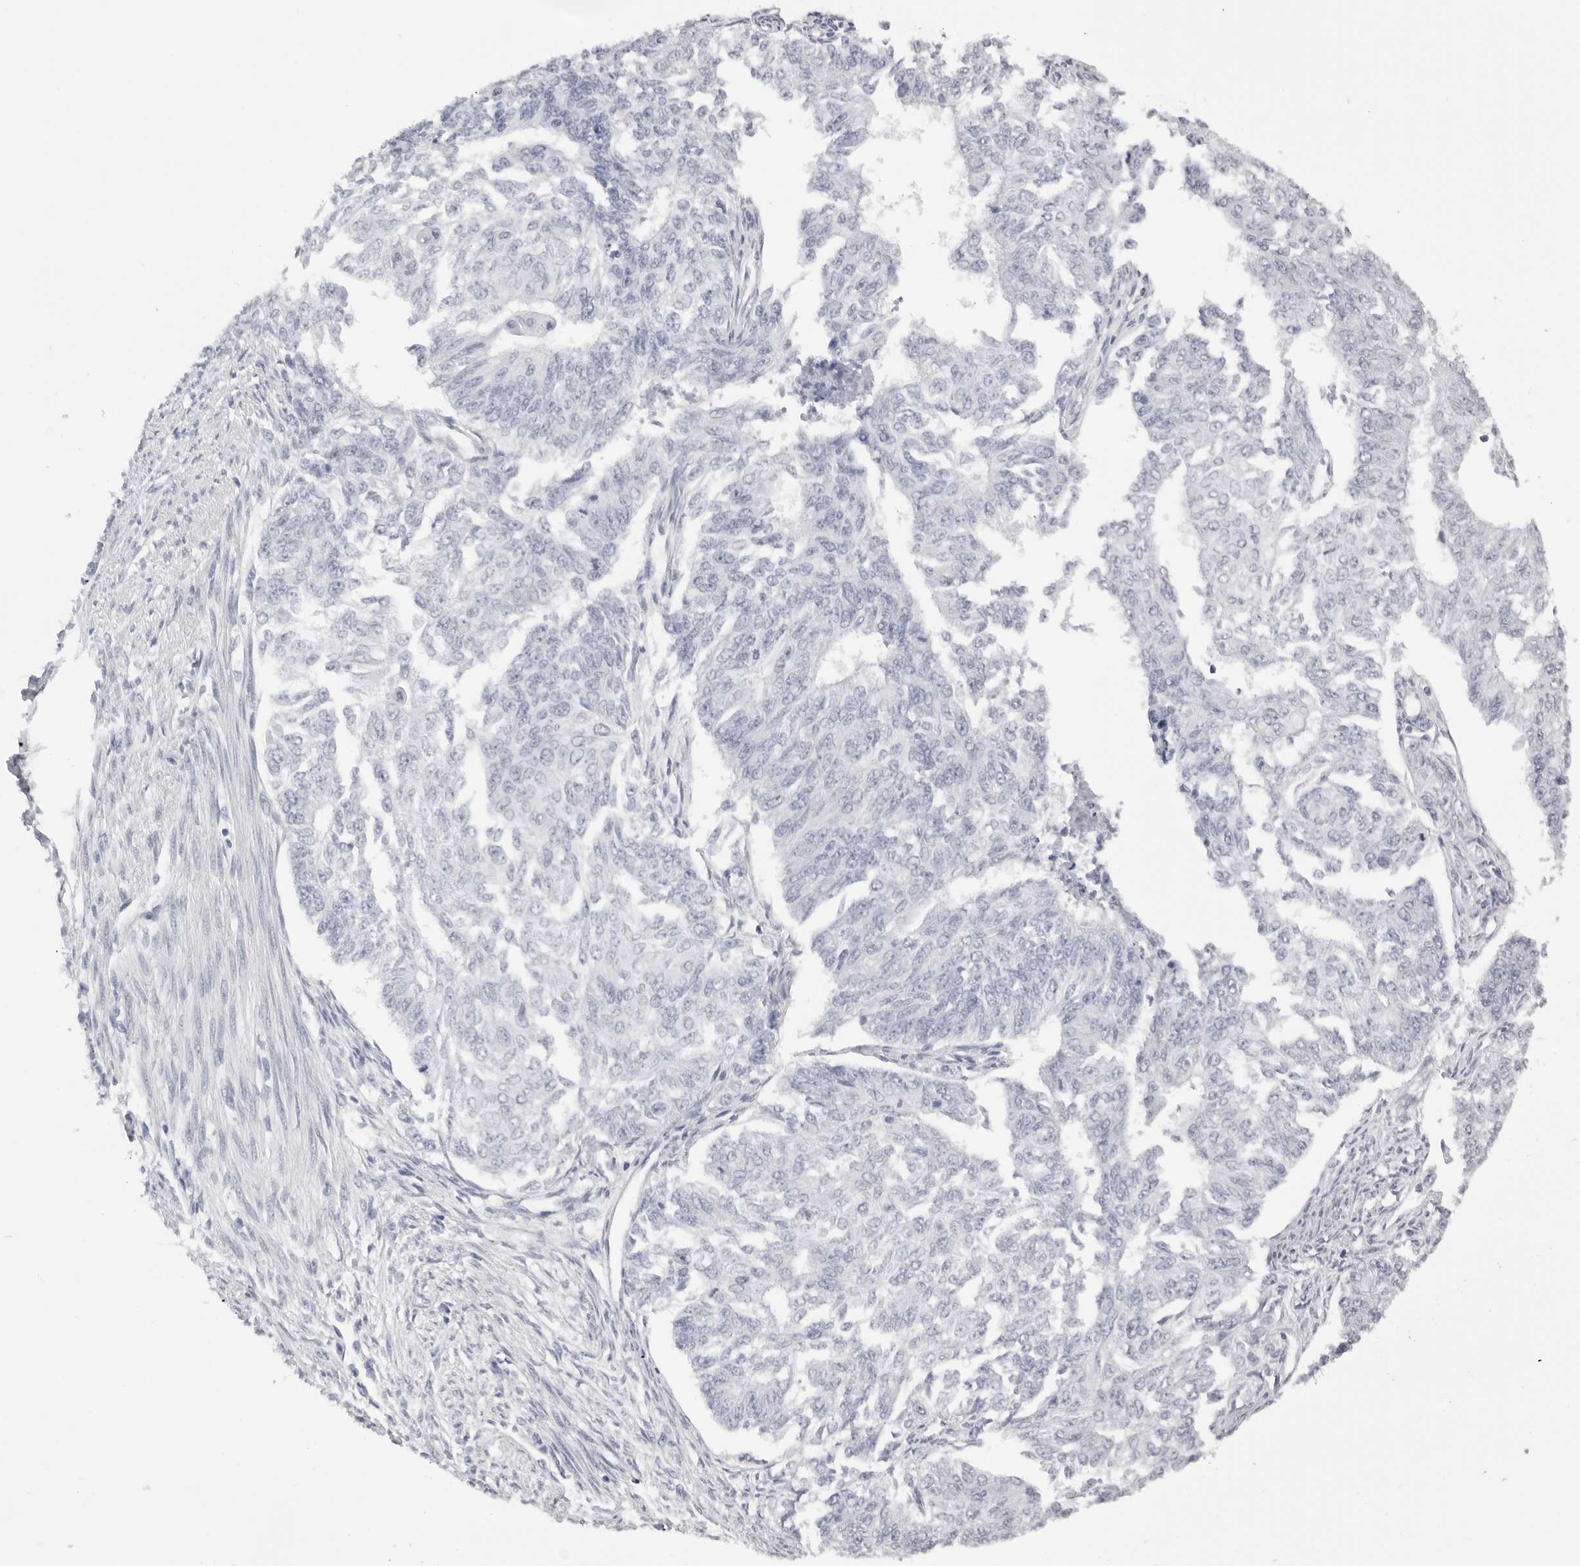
{"staining": {"intensity": "negative", "quantity": "none", "location": "none"}, "tissue": "endometrial cancer", "cell_type": "Tumor cells", "image_type": "cancer", "snomed": [{"axis": "morphology", "description": "Adenocarcinoma, NOS"}, {"axis": "topography", "description": "Endometrium"}], "caption": "Immunohistochemistry (IHC) histopathology image of endometrial cancer stained for a protein (brown), which demonstrates no positivity in tumor cells.", "gene": "RHO", "patient": {"sex": "female", "age": 32}}